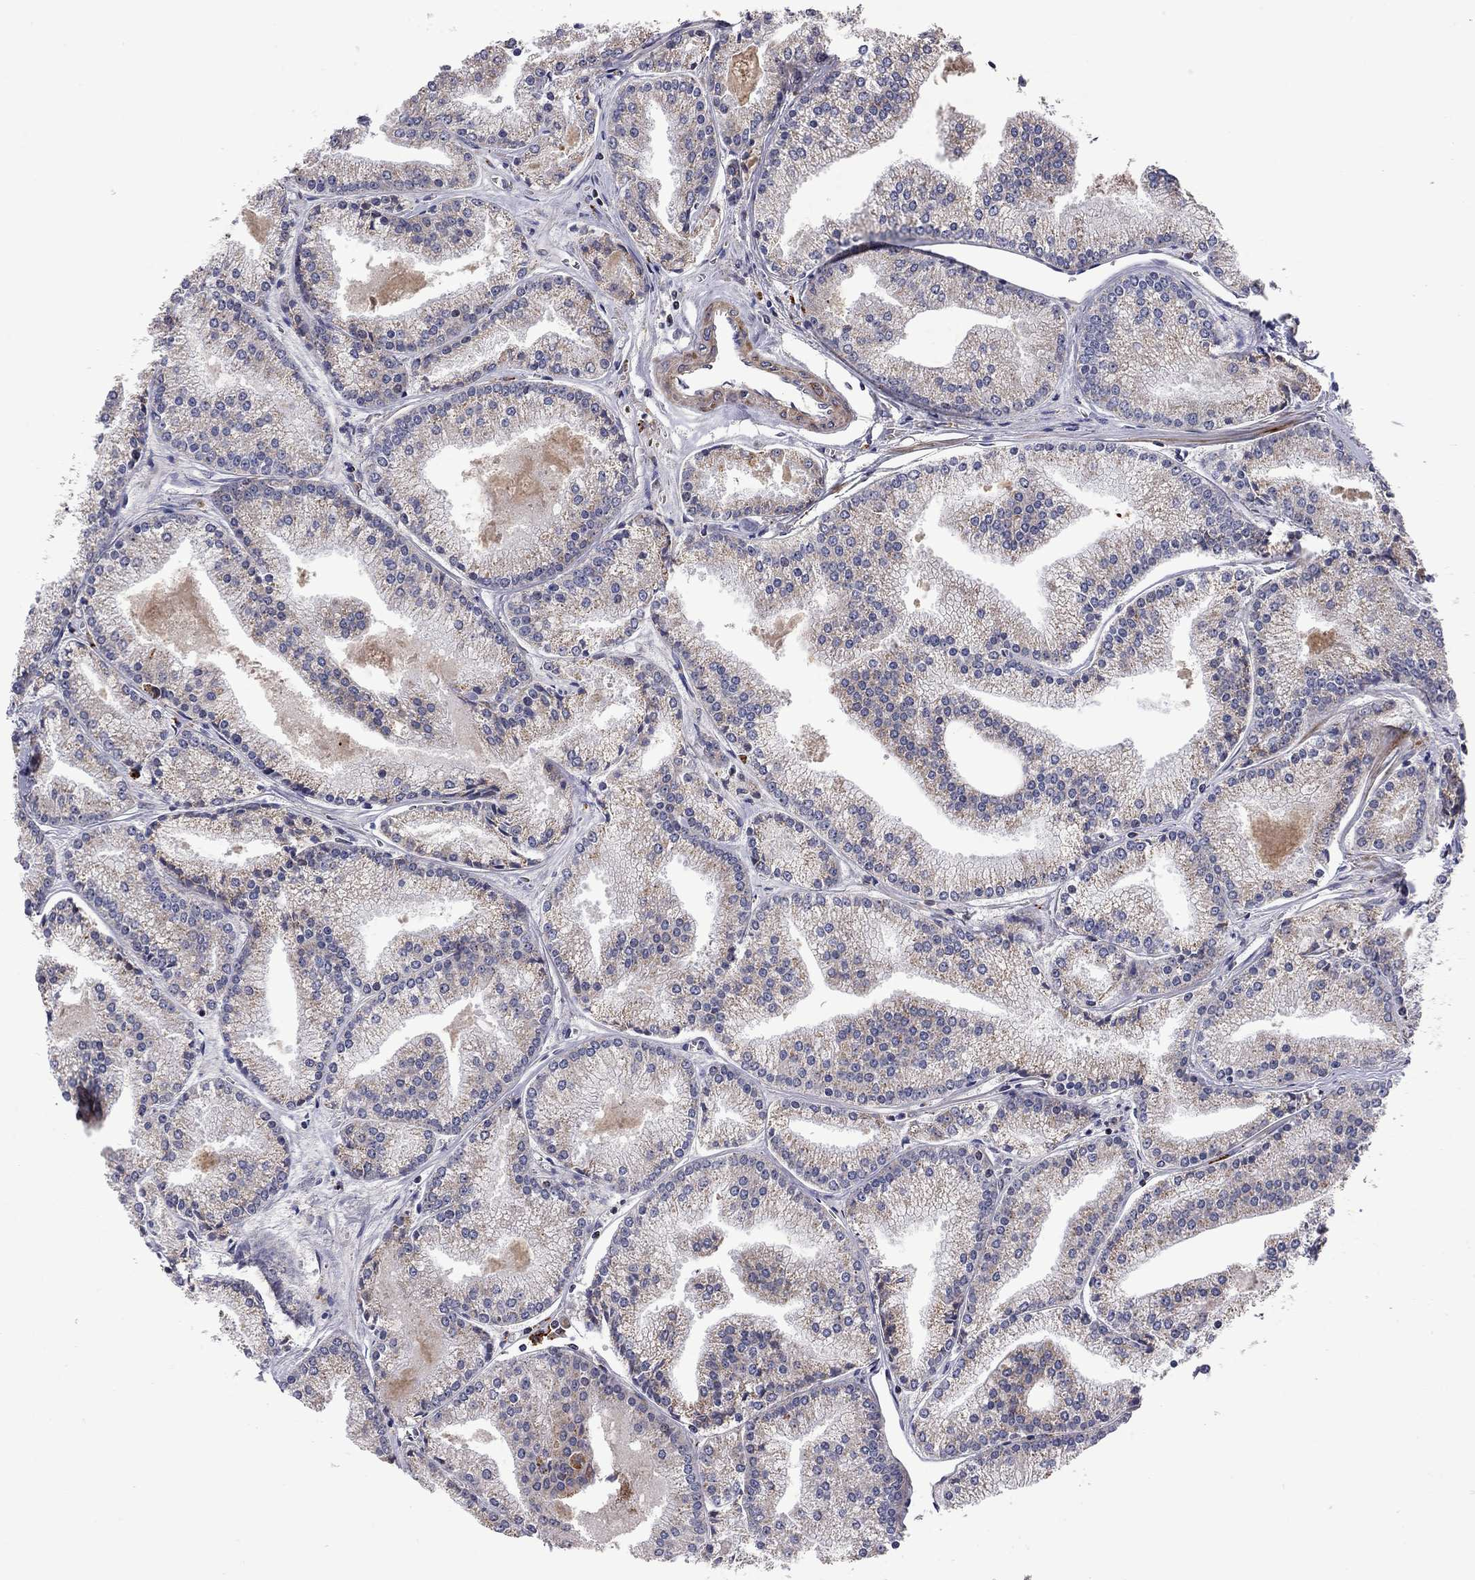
{"staining": {"intensity": "moderate", "quantity": "<25%", "location": "cytoplasmic/membranous"}, "tissue": "prostate cancer", "cell_type": "Tumor cells", "image_type": "cancer", "snomed": [{"axis": "morphology", "description": "Adenocarcinoma, NOS"}, {"axis": "topography", "description": "Prostate"}], "caption": "Moderate cytoplasmic/membranous positivity is seen in about <25% of tumor cells in prostate cancer (adenocarcinoma).", "gene": "IDS", "patient": {"sex": "male", "age": 72}}